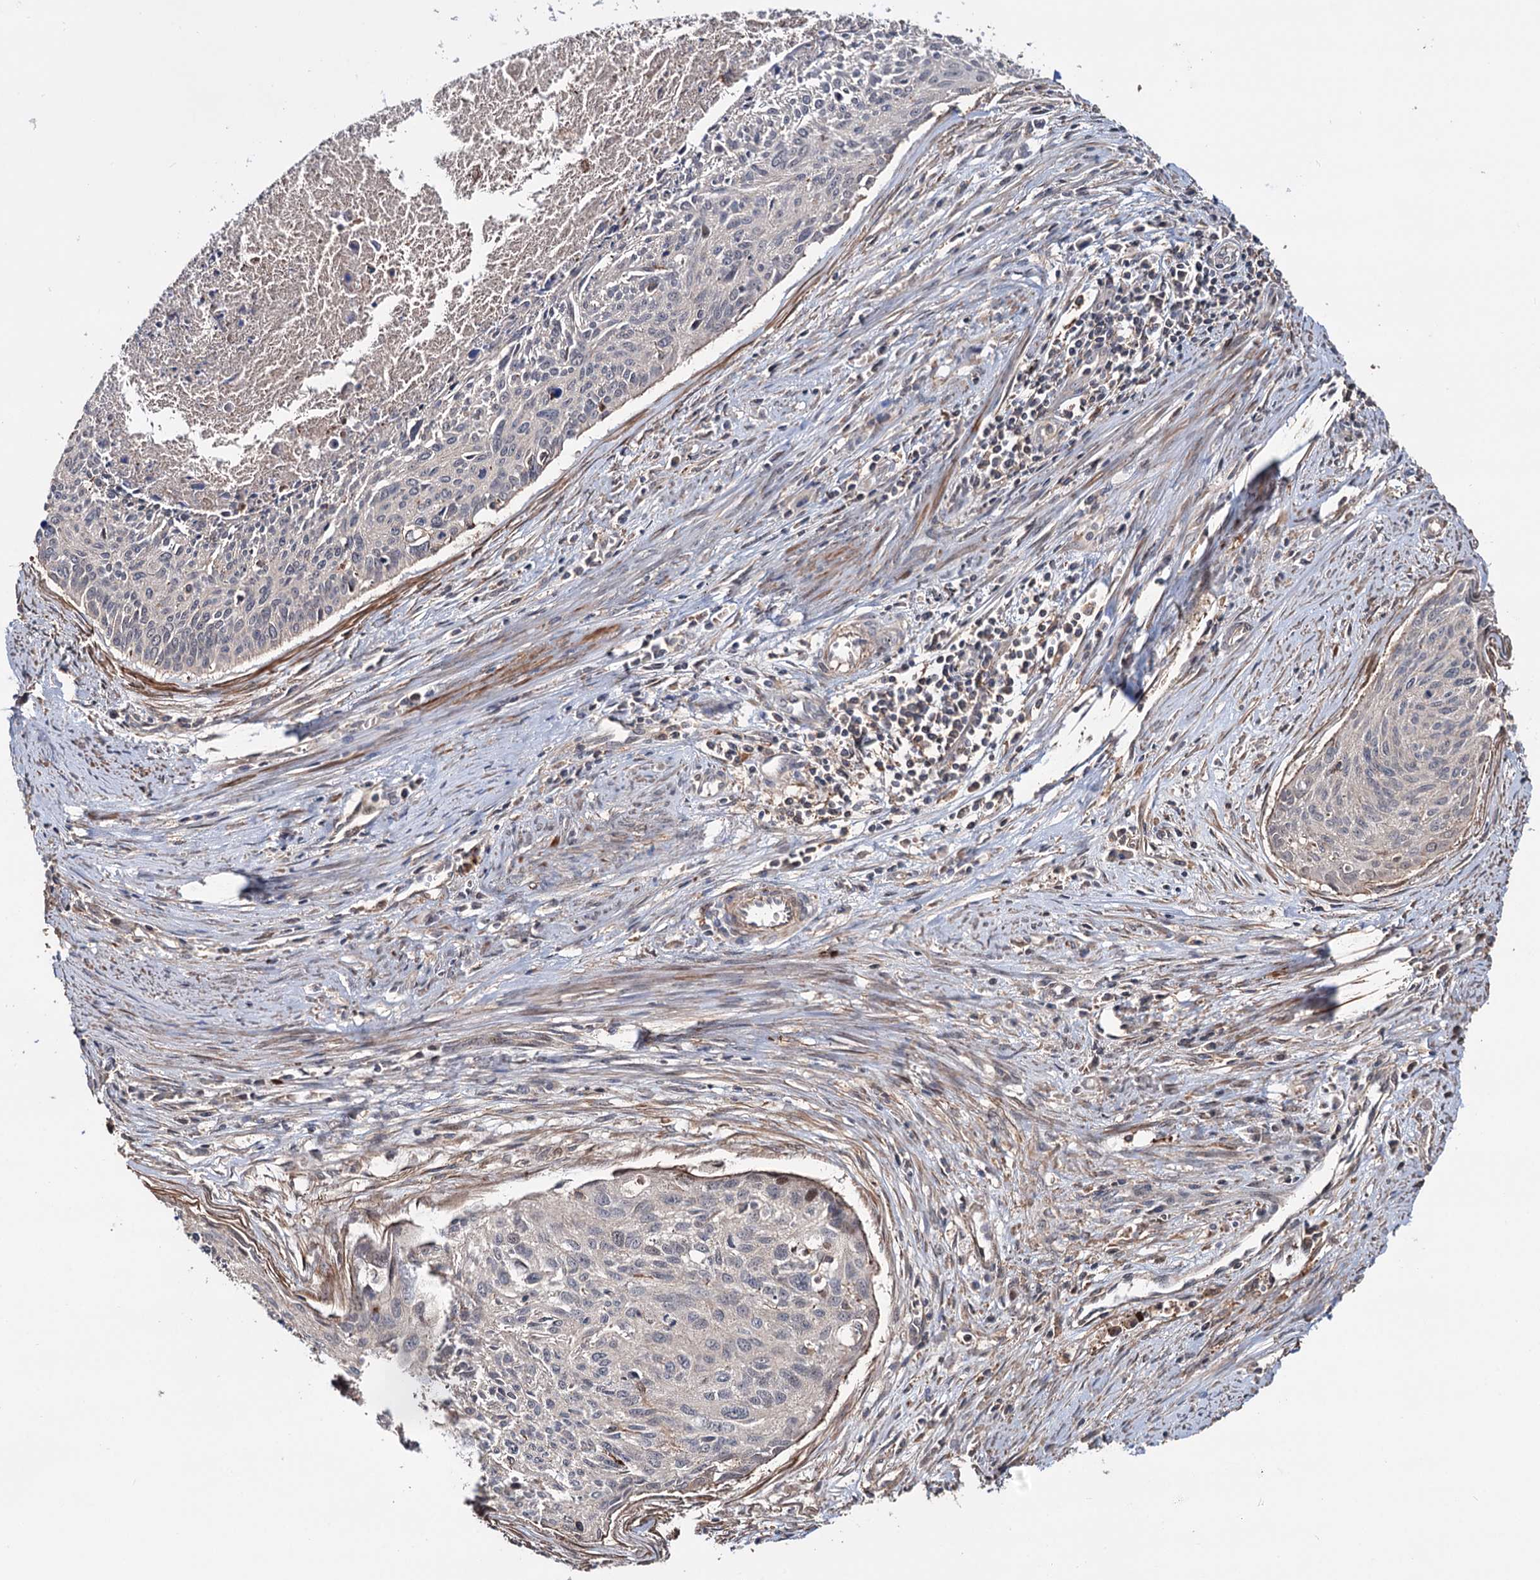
{"staining": {"intensity": "negative", "quantity": "none", "location": "none"}, "tissue": "cervical cancer", "cell_type": "Tumor cells", "image_type": "cancer", "snomed": [{"axis": "morphology", "description": "Squamous cell carcinoma, NOS"}, {"axis": "topography", "description": "Cervix"}], "caption": "Immunohistochemical staining of human cervical squamous cell carcinoma displays no significant staining in tumor cells.", "gene": "GRIP1", "patient": {"sex": "female", "age": 55}}